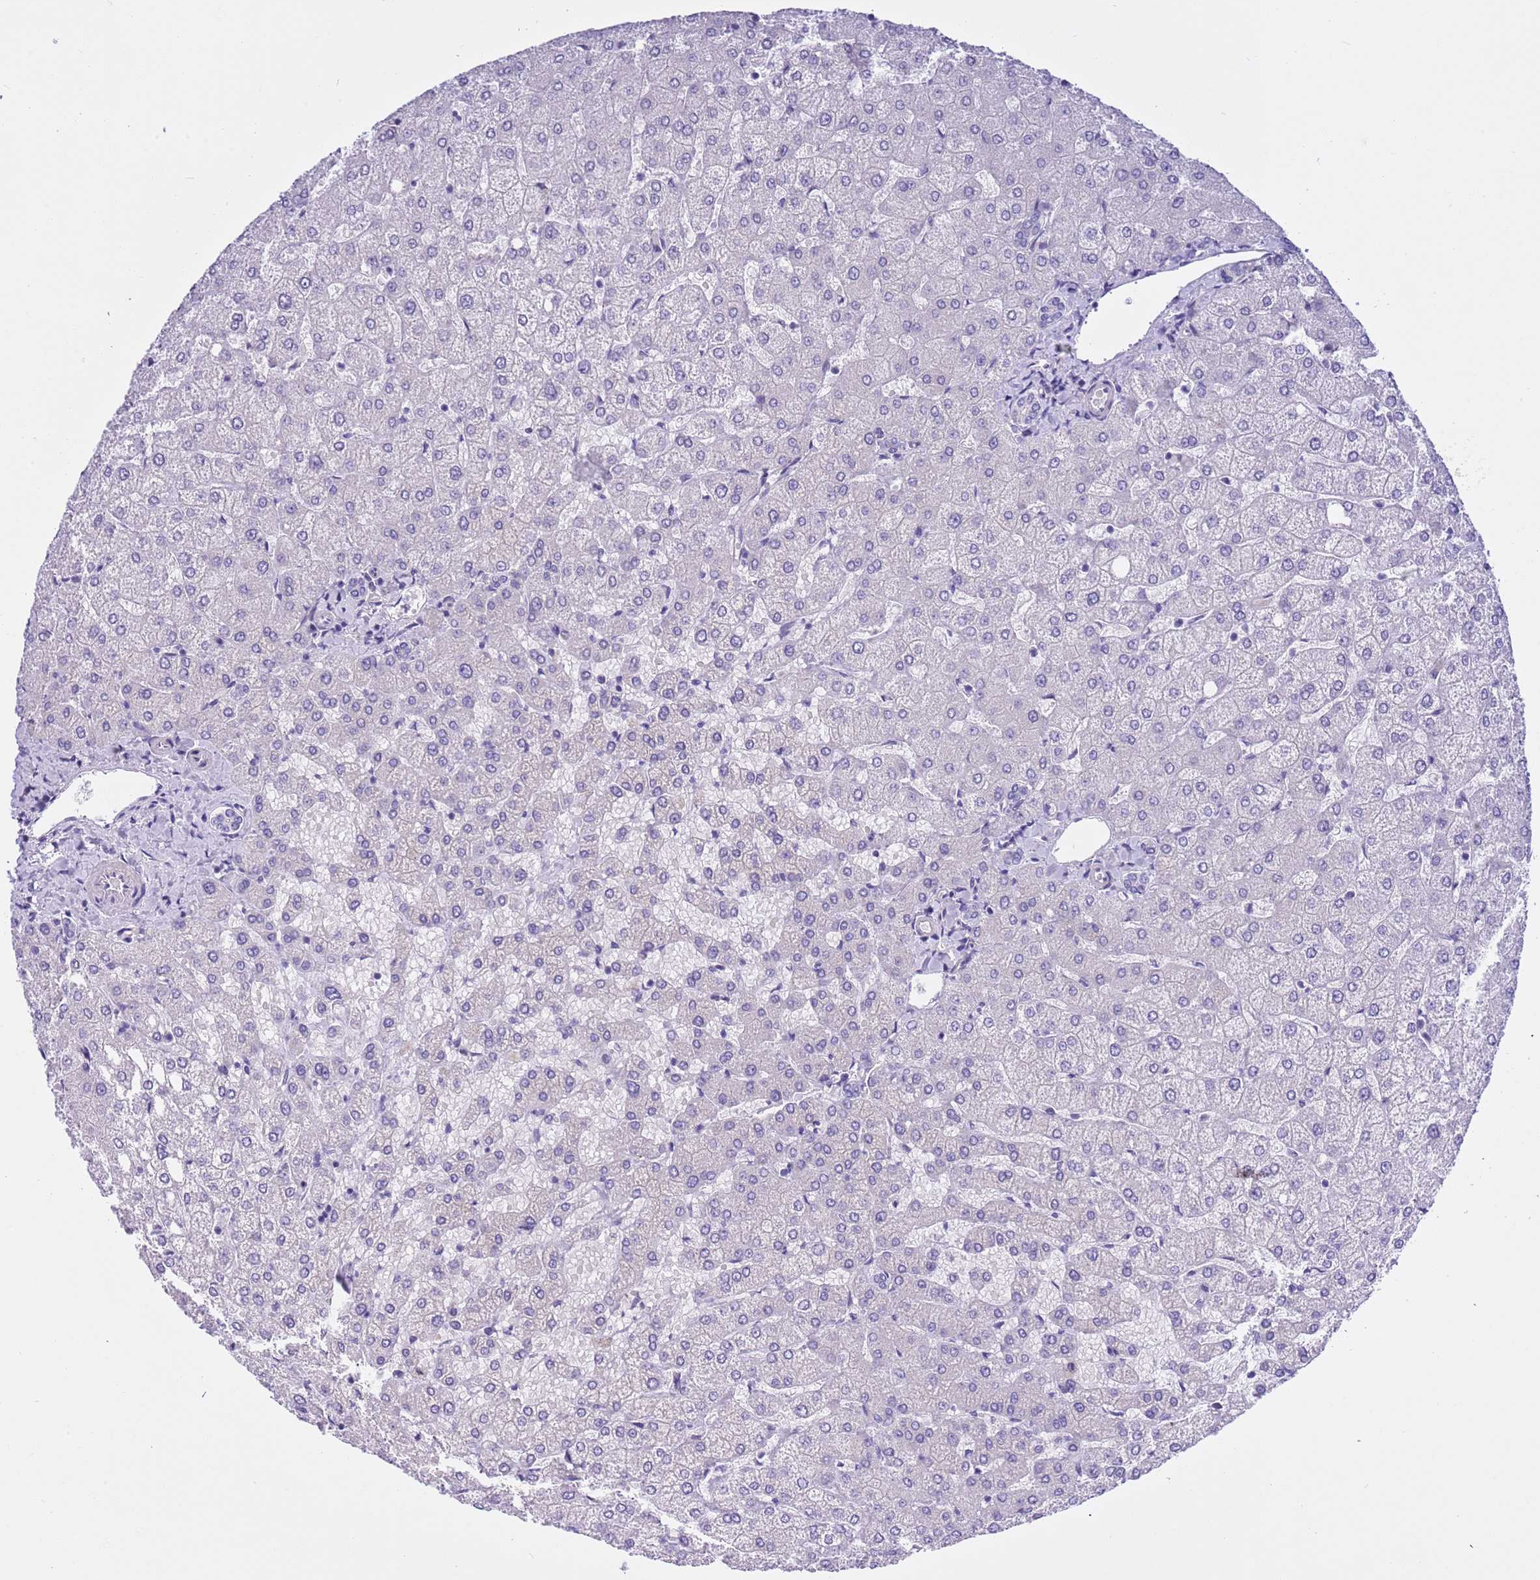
{"staining": {"intensity": "negative", "quantity": "none", "location": "none"}, "tissue": "liver", "cell_type": "Cholangiocytes", "image_type": "normal", "snomed": [{"axis": "morphology", "description": "Normal tissue, NOS"}, {"axis": "topography", "description": "Liver"}], "caption": "Immunohistochemical staining of unremarkable liver displays no significant expression in cholangiocytes.", "gene": "NET1", "patient": {"sex": "female", "age": 54}}